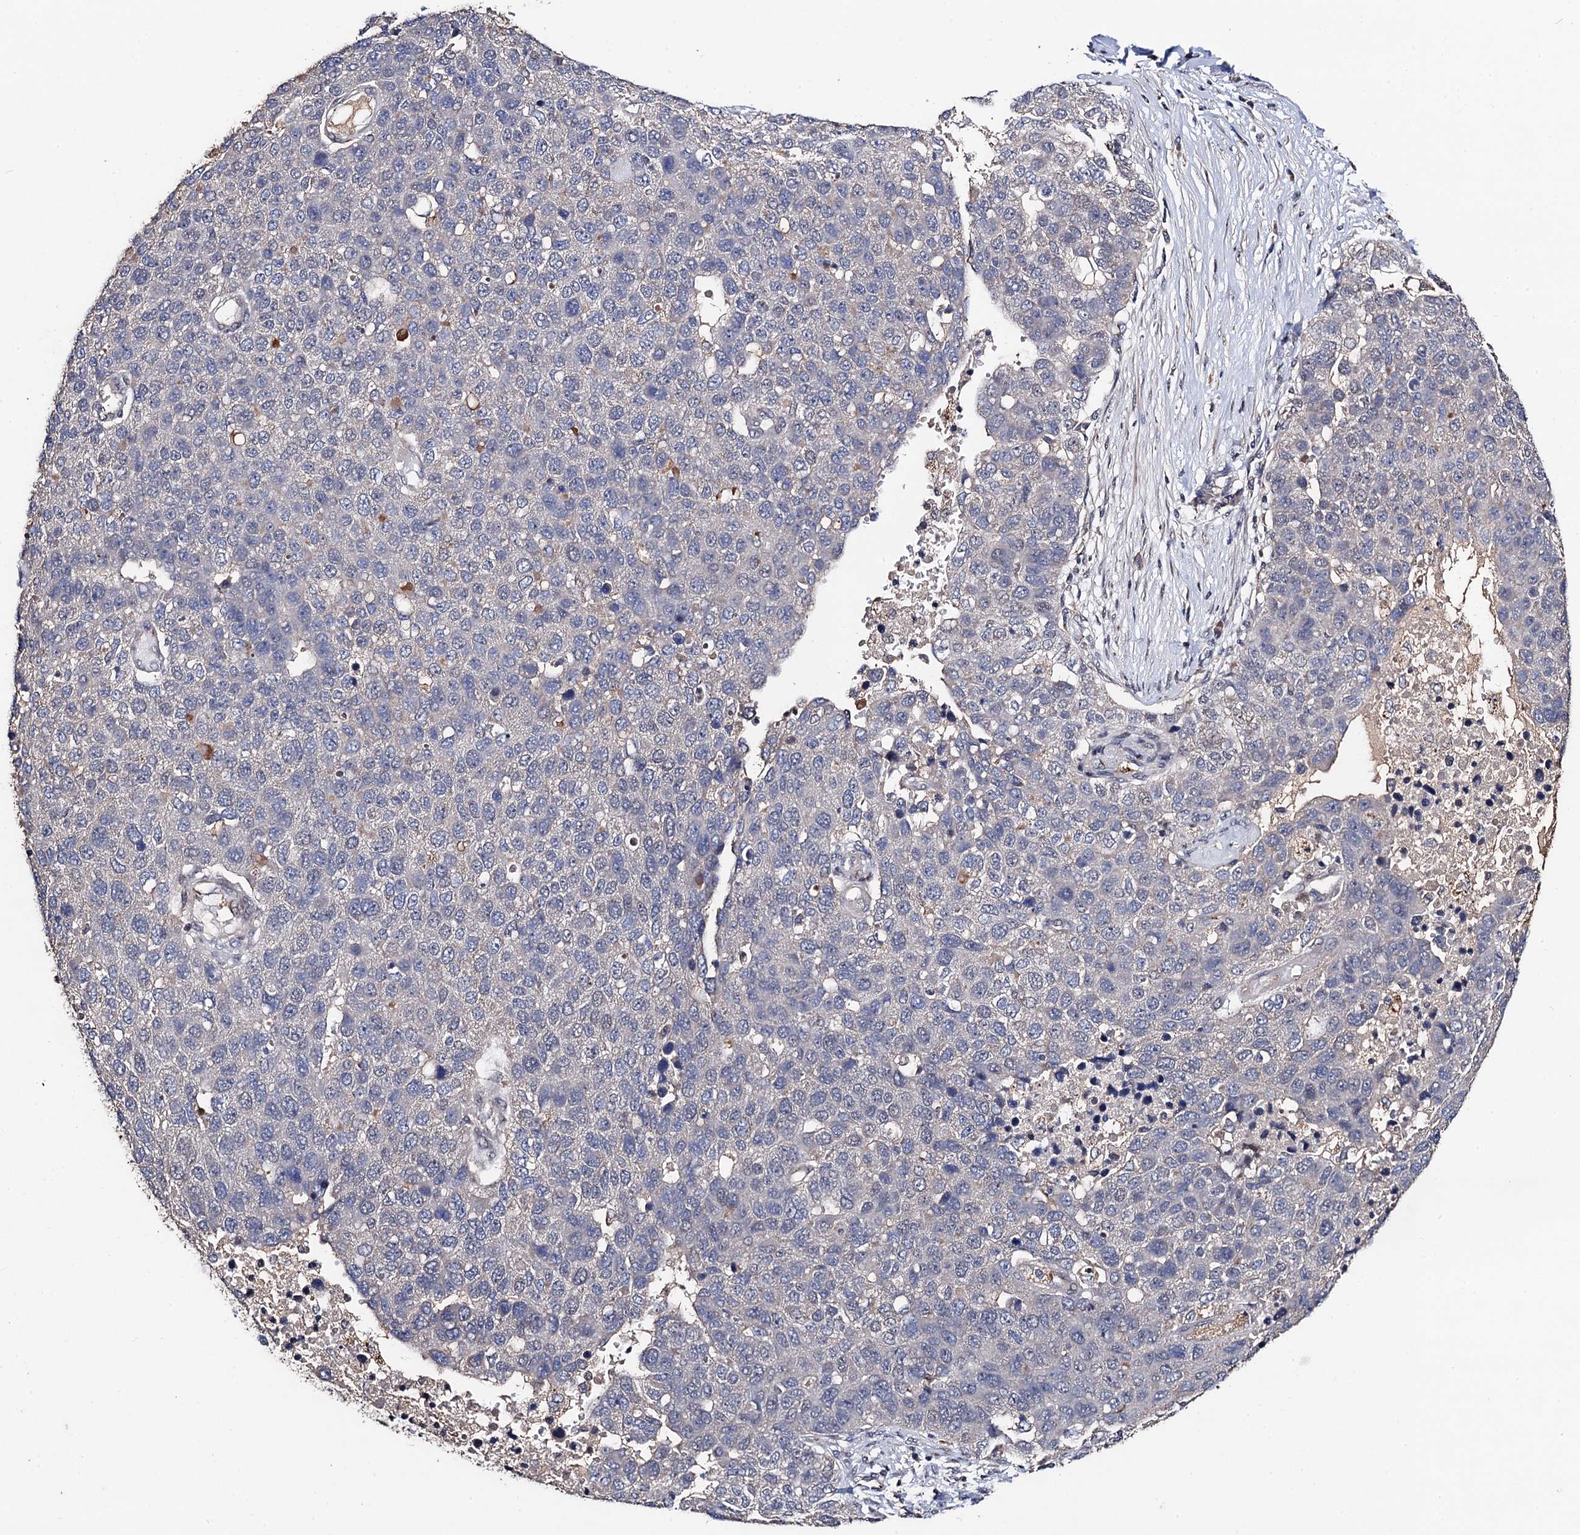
{"staining": {"intensity": "negative", "quantity": "none", "location": "none"}, "tissue": "pancreatic cancer", "cell_type": "Tumor cells", "image_type": "cancer", "snomed": [{"axis": "morphology", "description": "Adenocarcinoma, NOS"}, {"axis": "topography", "description": "Pancreas"}], "caption": "There is no significant expression in tumor cells of pancreatic adenocarcinoma.", "gene": "PPTC7", "patient": {"sex": "female", "age": 61}}